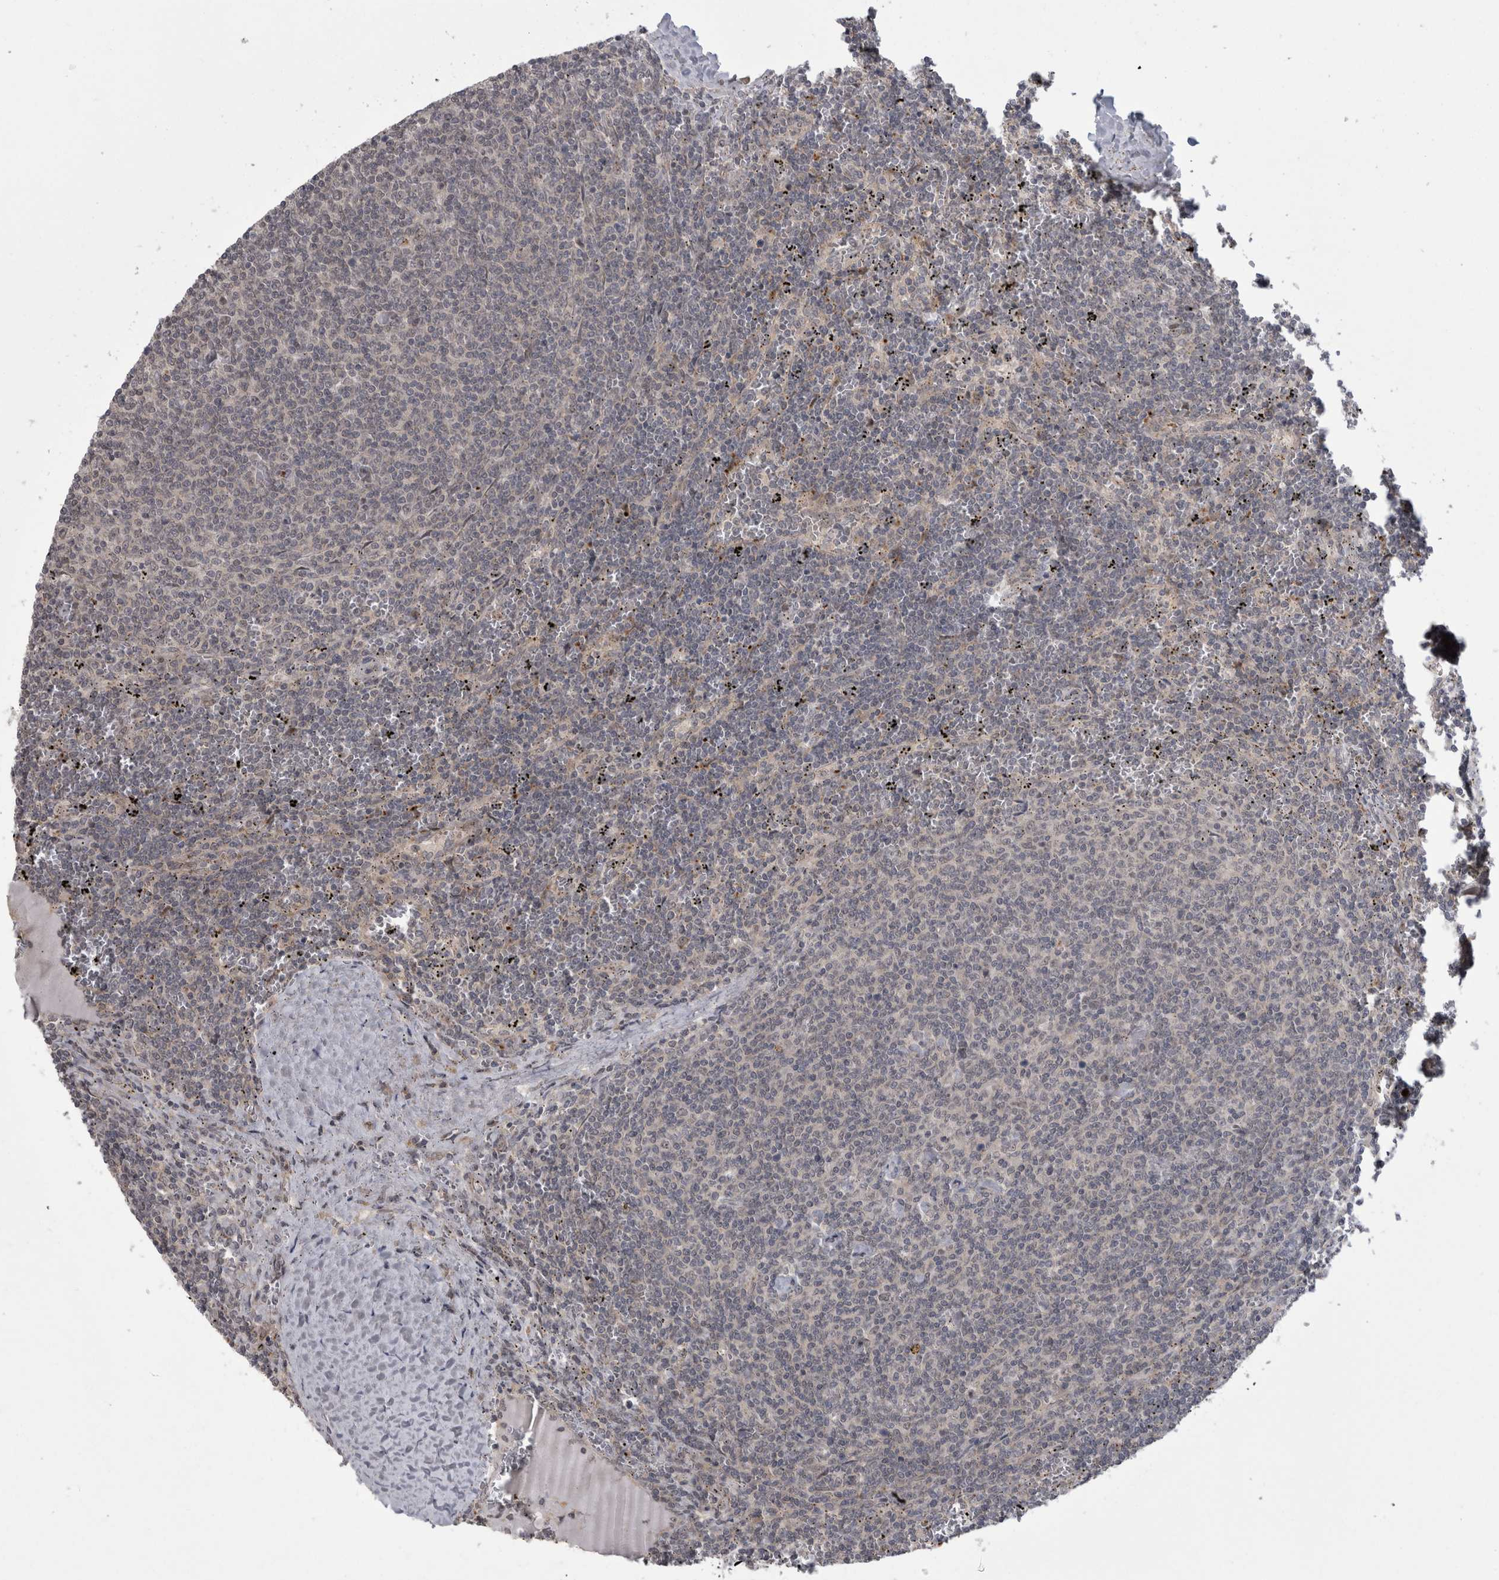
{"staining": {"intensity": "negative", "quantity": "none", "location": "none"}, "tissue": "lymphoma", "cell_type": "Tumor cells", "image_type": "cancer", "snomed": [{"axis": "morphology", "description": "Malignant lymphoma, non-Hodgkin's type, Low grade"}, {"axis": "topography", "description": "Spleen"}], "caption": "Immunohistochemistry (IHC) histopathology image of lymphoma stained for a protein (brown), which demonstrates no positivity in tumor cells.", "gene": "MTBP", "patient": {"sex": "female", "age": 50}}